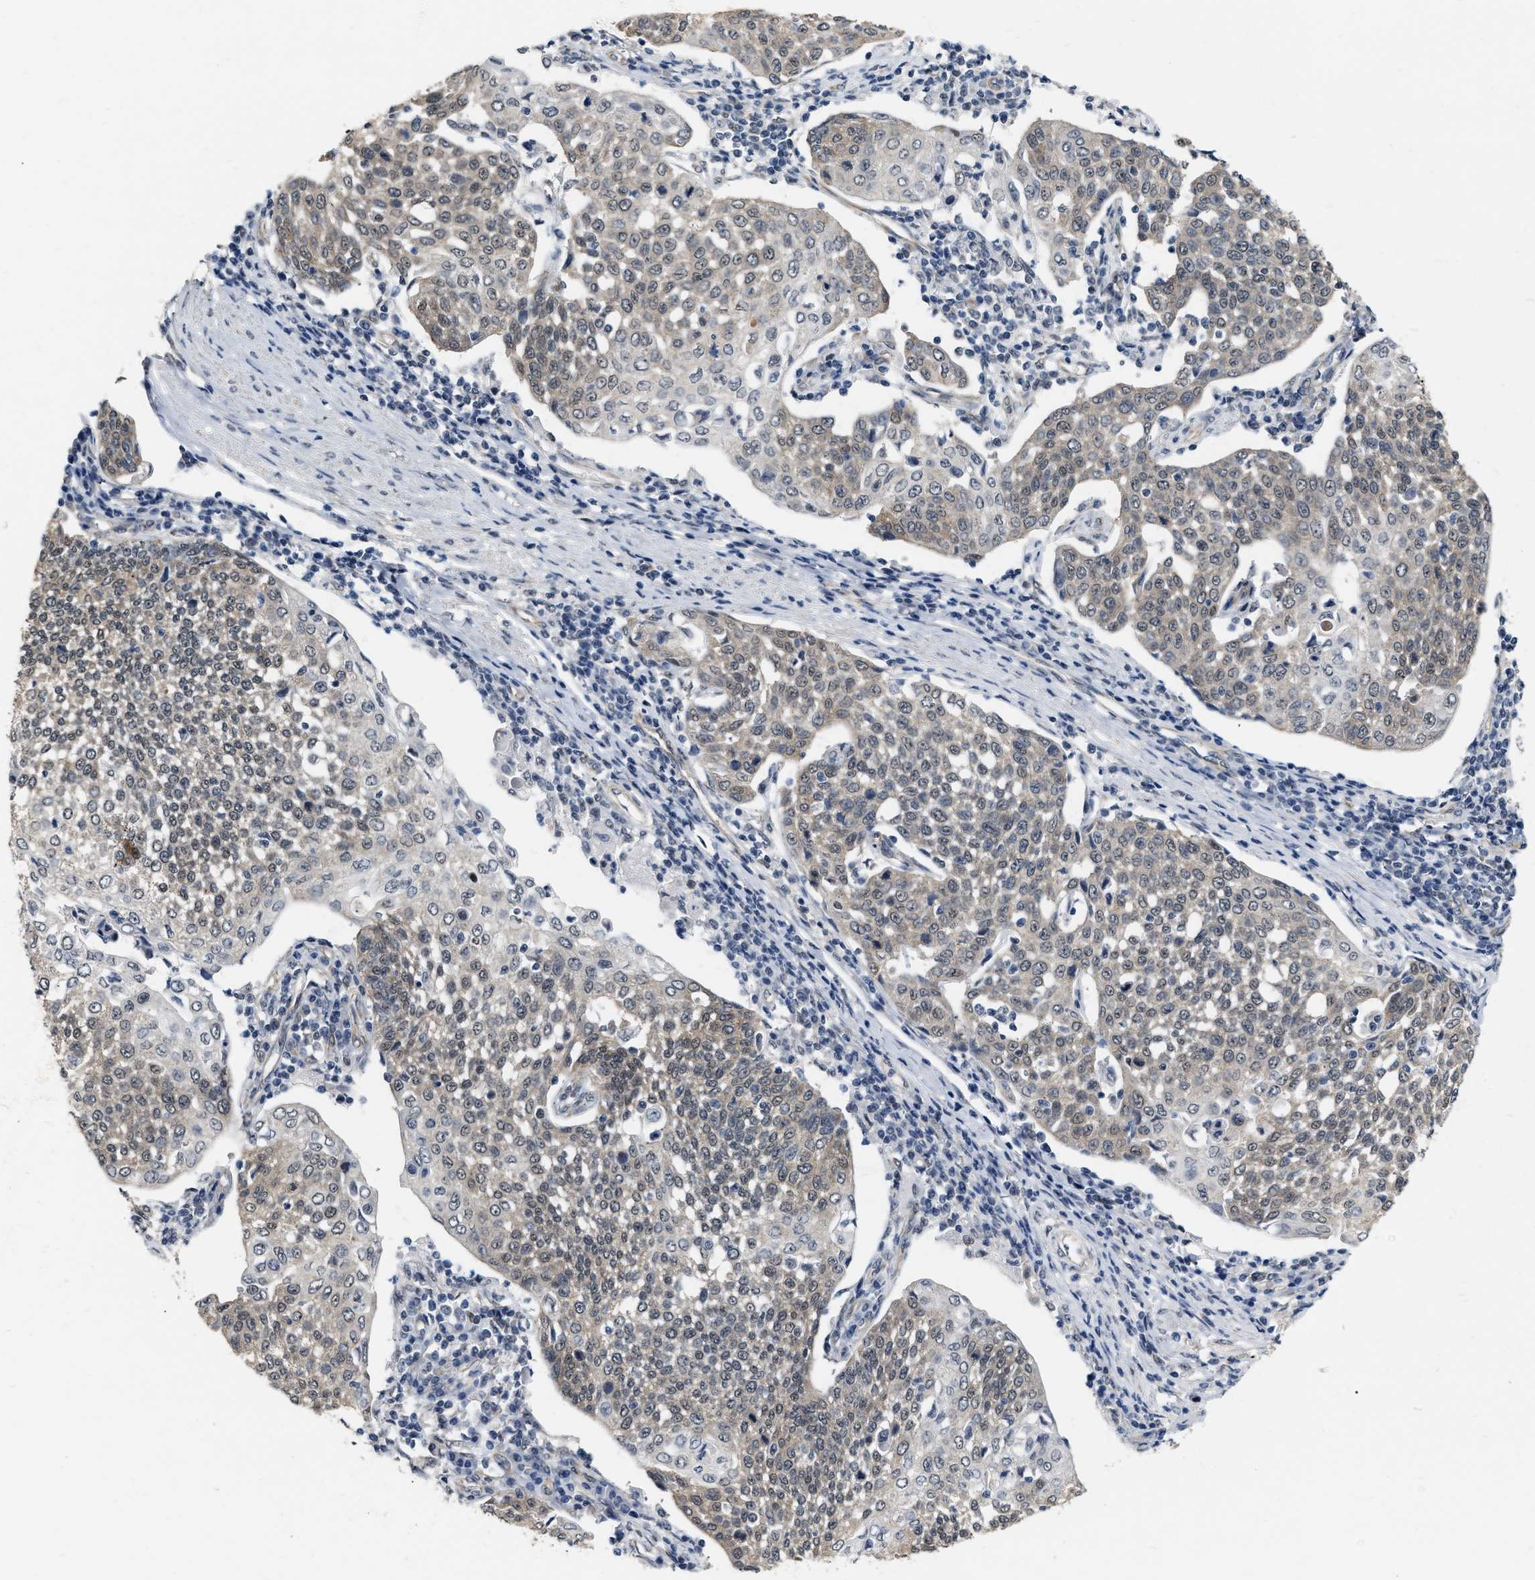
{"staining": {"intensity": "weak", "quantity": ">75%", "location": "cytoplasmic/membranous"}, "tissue": "cervical cancer", "cell_type": "Tumor cells", "image_type": "cancer", "snomed": [{"axis": "morphology", "description": "Squamous cell carcinoma, NOS"}, {"axis": "topography", "description": "Cervix"}], "caption": "Immunohistochemical staining of cervical cancer demonstrates low levels of weak cytoplasmic/membranous expression in approximately >75% of tumor cells.", "gene": "RUVBL1", "patient": {"sex": "female", "age": 34}}